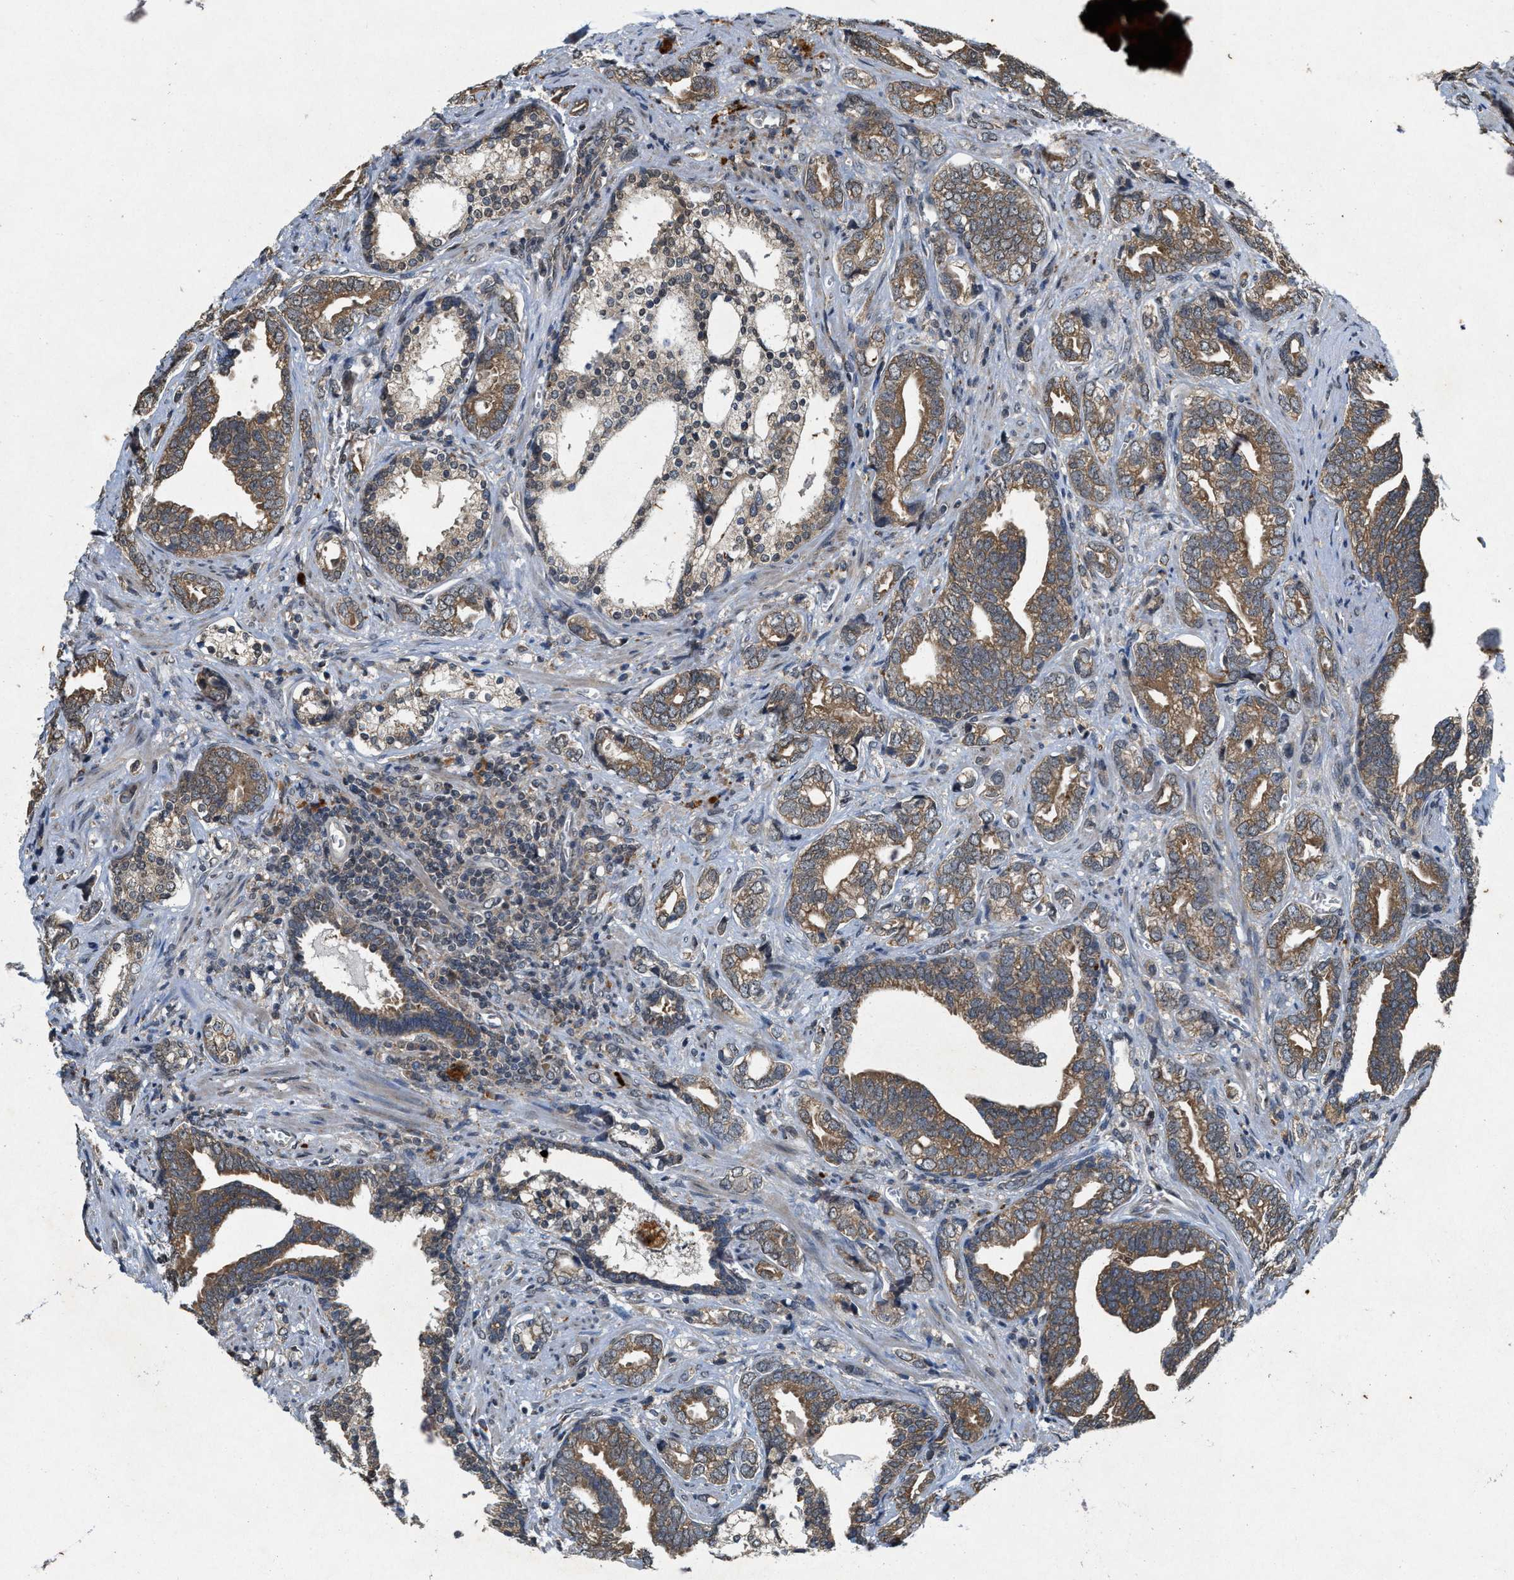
{"staining": {"intensity": "moderate", "quantity": ">75%", "location": "cytoplasmic/membranous"}, "tissue": "prostate cancer", "cell_type": "Tumor cells", "image_type": "cancer", "snomed": [{"axis": "morphology", "description": "Adenocarcinoma, Medium grade"}, {"axis": "topography", "description": "Prostate"}], "caption": "Prostate cancer (adenocarcinoma (medium-grade)) was stained to show a protein in brown. There is medium levels of moderate cytoplasmic/membranous expression in about >75% of tumor cells. (IHC, brightfield microscopy, high magnification).", "gene": "KIF21A", "patient": {"sex": "male", "age": 67}}